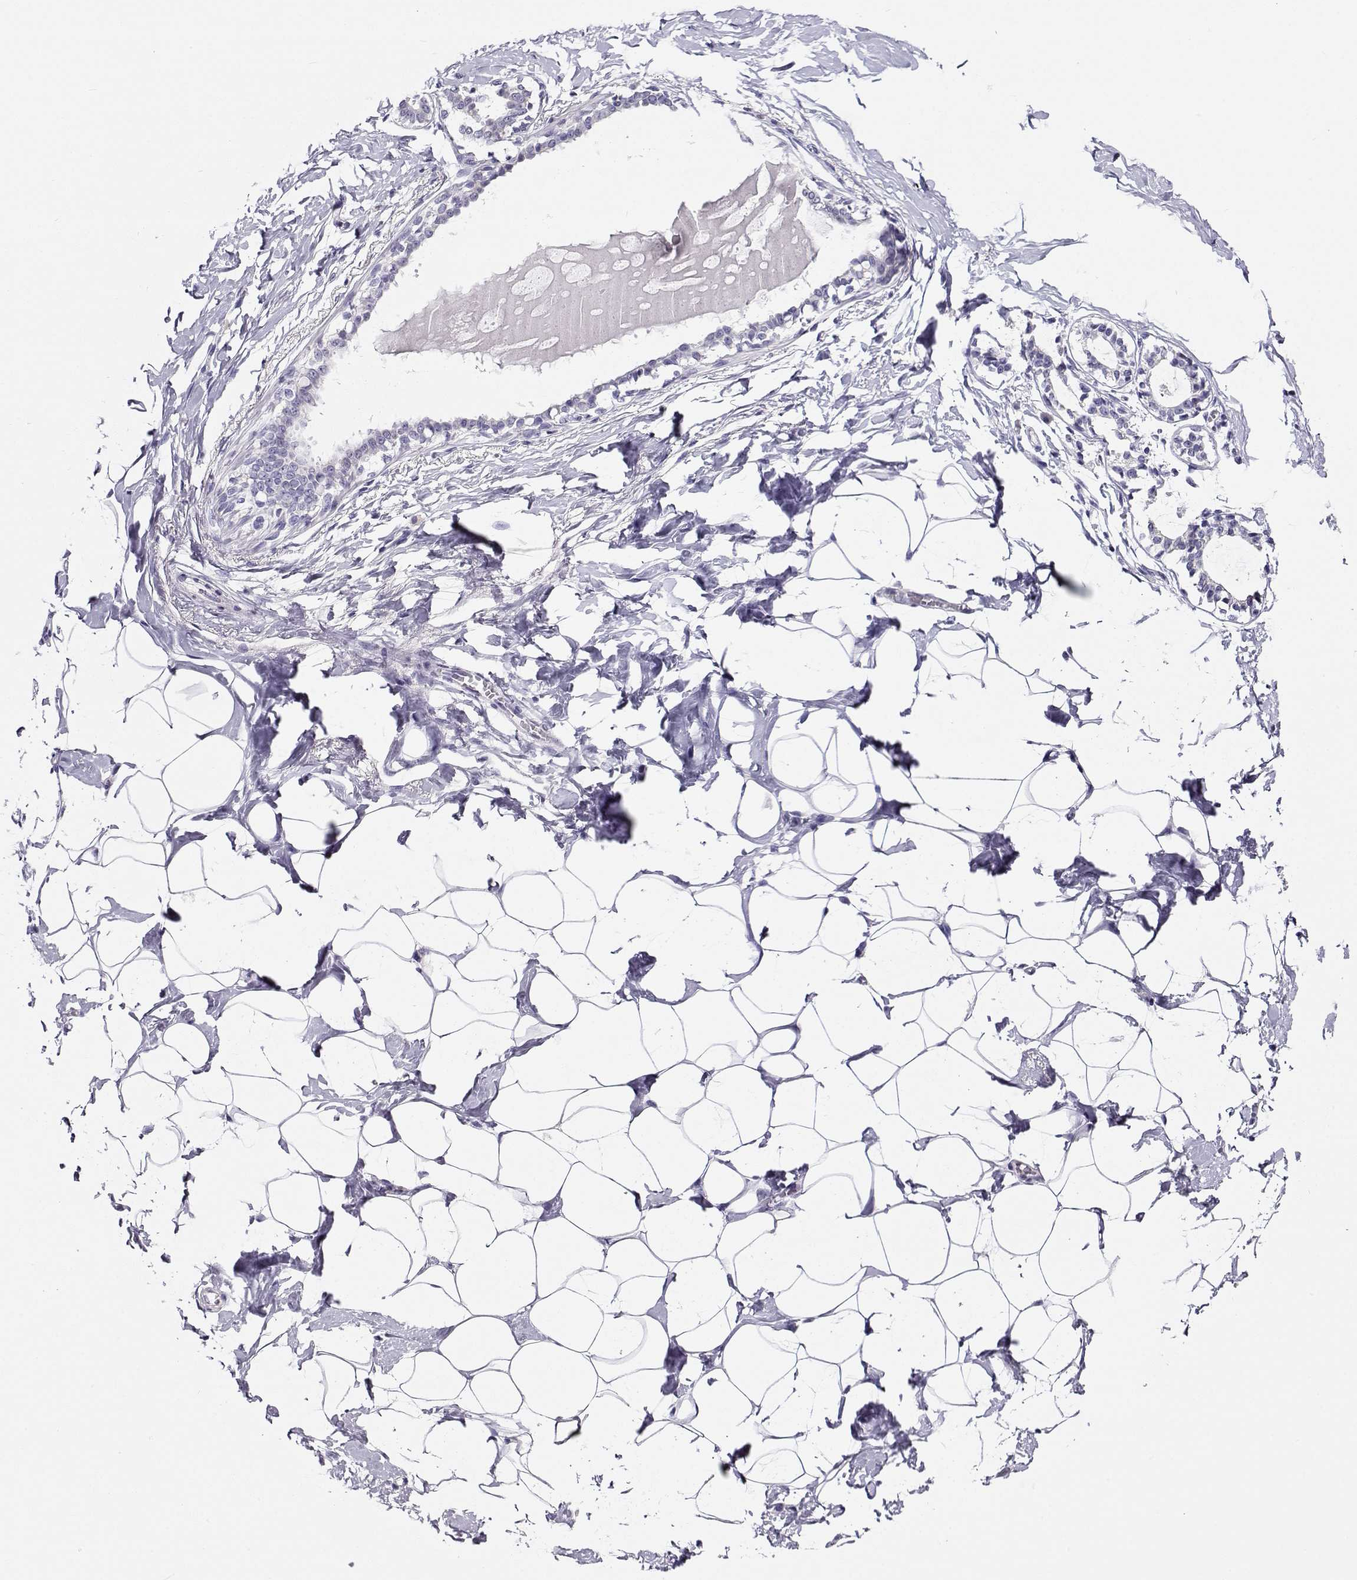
{"staining": {"intensity": "negative", "quantity": "none", "location": "none"}, "tissue": "breast", "cell_type": "Adipocytes", "image_type": "normal", "snomed": [{"axis": "morphology", "description": "Normal tissue, NOS"}, {"axis": "morphology", "description": "Lobular carcinoma, in situ"}, {"axis": "topography", "description": "Breast"}], "caption": "This micrograph is of unremarkable breast stained with immunohistochemistry (IHC) to label a protein in brown with the nuclei are counter-stained blue. There is no staining in adipocytes. (IHC, brightfield microscopy, high magnification).", "gene": "FEZF1", "patient": {"sex": "female", "age": 35}}